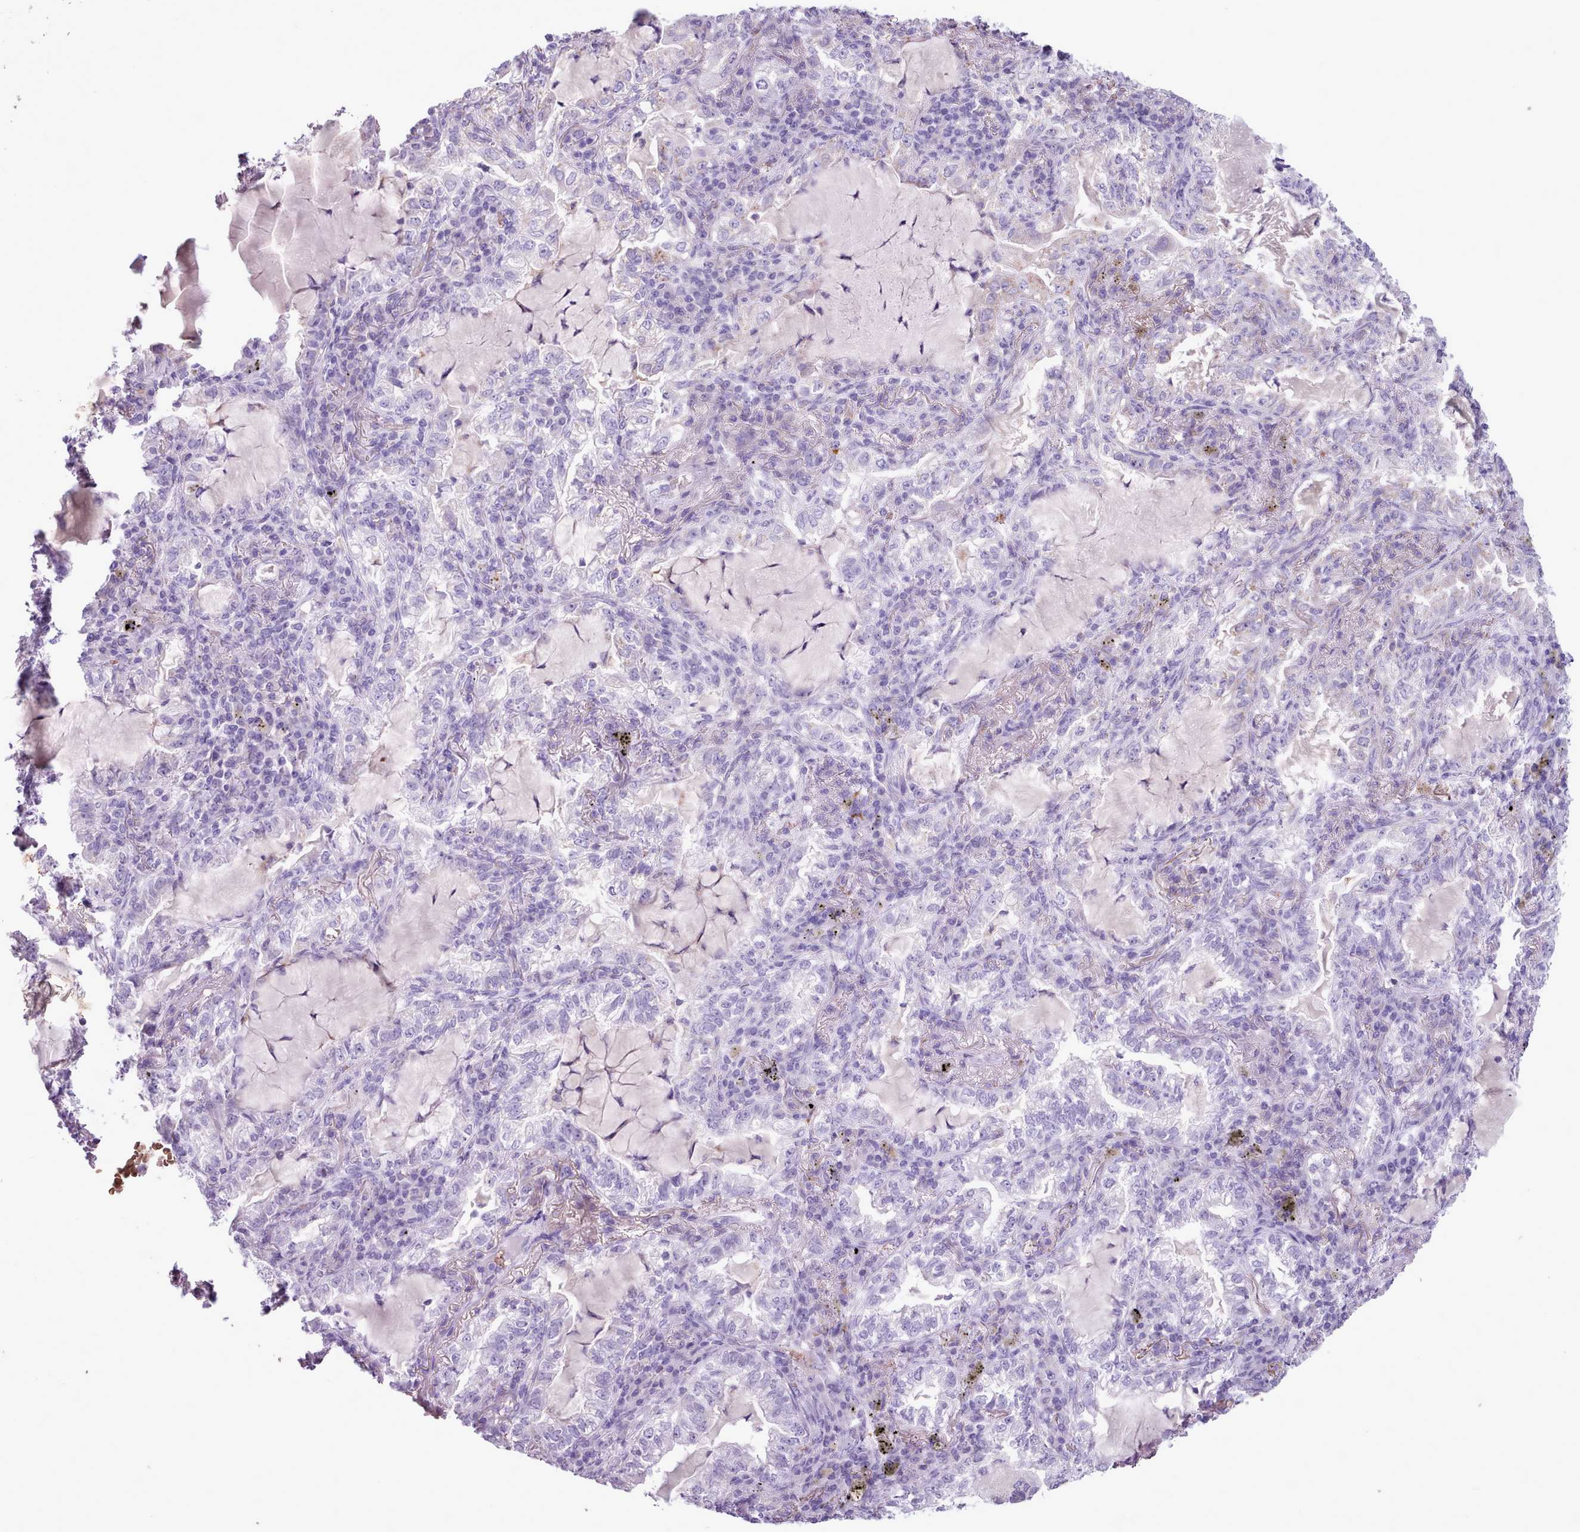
{"staining": {"intensity": "negative", "quantity": "none", "location": "none"}, "tissue": "lung cancer", "cell_type": "Tumor cells", "image_type": "cancer", "snomed": [{"axis": "morphology", "description": "Adenocarcinoma, NOS"}, {"axis": "topography", "description": "Lung"}], "caption": "There is no significant expression in tumor cells of lung adenocarcinoma. (Immunohistochemistry, brightfield microscopy, high magnification).", "gene": "AK4", "patient": {"sex": "female", "age": 73}}